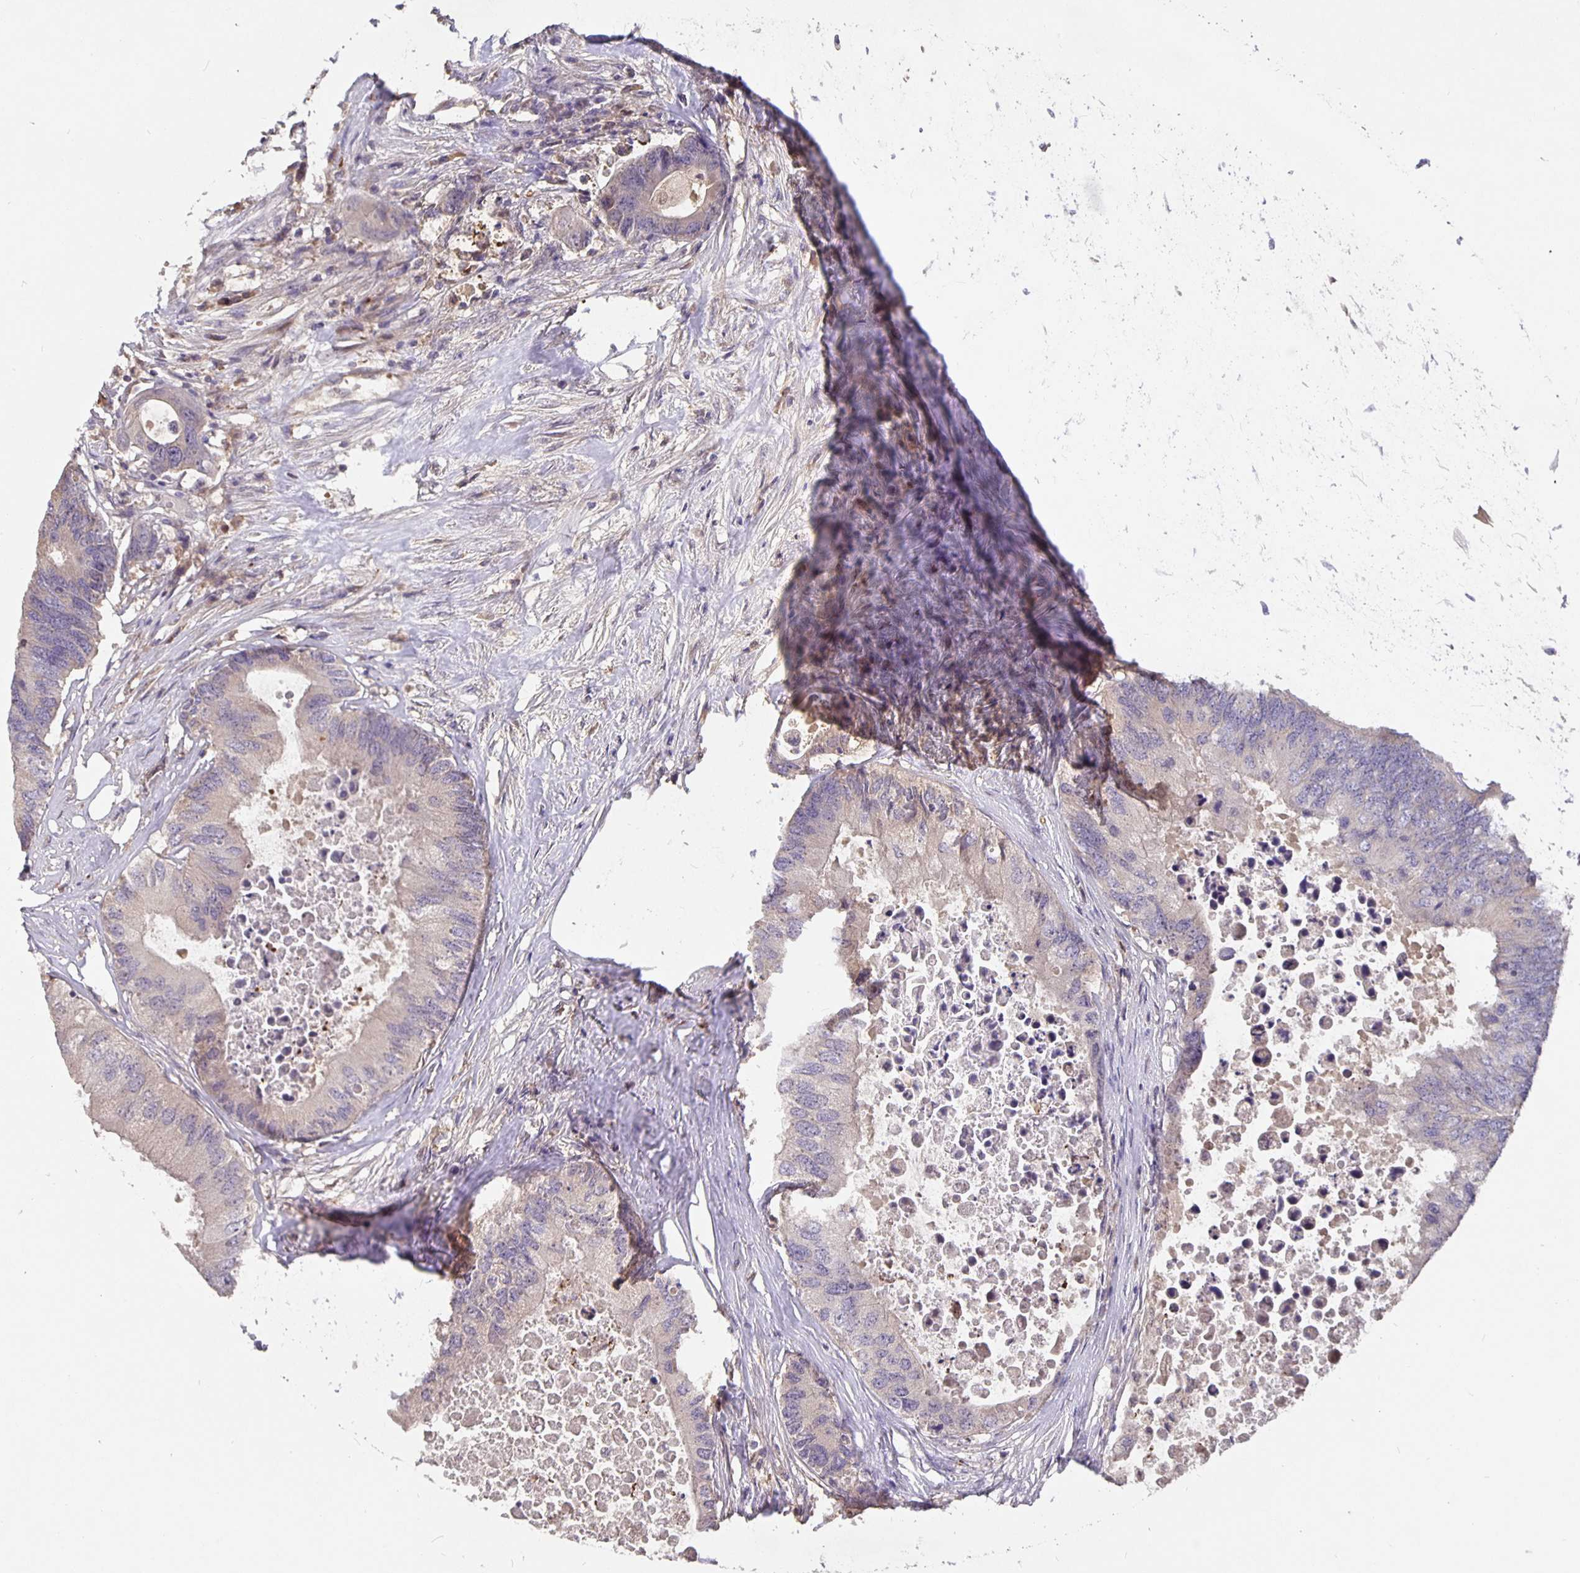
{"staining": {"intensity": "weak", "quantity": "<25%", "location": "cytoplasmic/membranous"}, "tissue": "colorectal cancer", "cell_type": "Tumor cells", "image_type": "cancer", "snomed": [{"axis": "morphology", "description": "Adenocarcinoma, NOS"}, {"axis": "topography", "description": "Colon"}], "caption": "The immunohistochemistry (IHC) image has no significant expression in tumor cells of colorectal cancer tissue. (Stains: DAB (3,3'-diaminobenzidine) immunohistochemistry (IHC) with hematoxylin counter stain, Microscopy: brightfield microscopy at high magnification).", "gene": "NOG", "patient": {"sex": "male", "age": 71}}